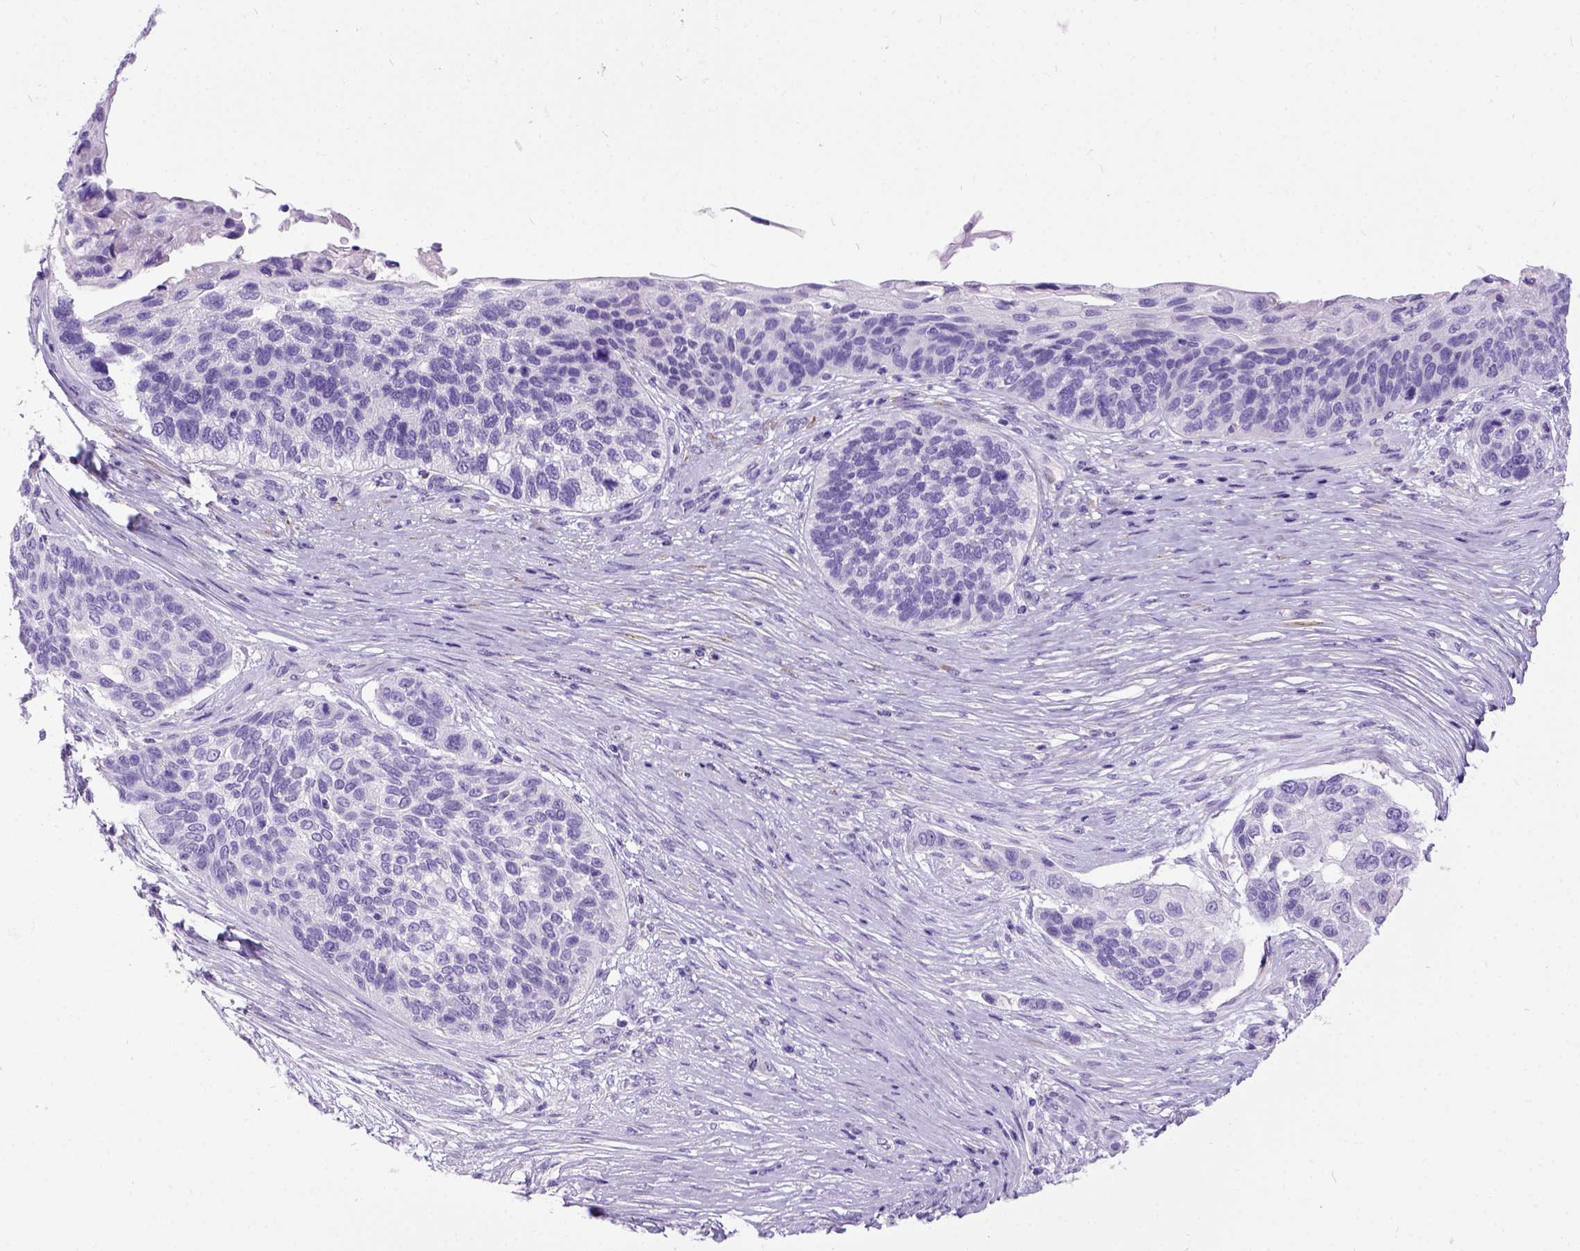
{"staining": {"intensity": "negative", "quantity": "none", "location": "none"}, "tissue": "lung cancer", "cell_type": "Tumor cells", "image_type": "cancer", "snomed": [{"axis": "morphology", "description": "Squamous cell carcinoma, NOS"}, {"axis": "topography", "description": "Lung"}], "caption": "High magnification brightfield microscopy of lung cancer (squamous cell carcinoma) stained with DAB (3,3'-diaminobenzidine) (brown) and counterstained with hematoxylin (blue): tumor cells show no significant staining. (DAB IHC visualized using brightfield microscopy, high magnification).", "gene": "IGF2", "patient": {"sex": "male", "age": 69}}